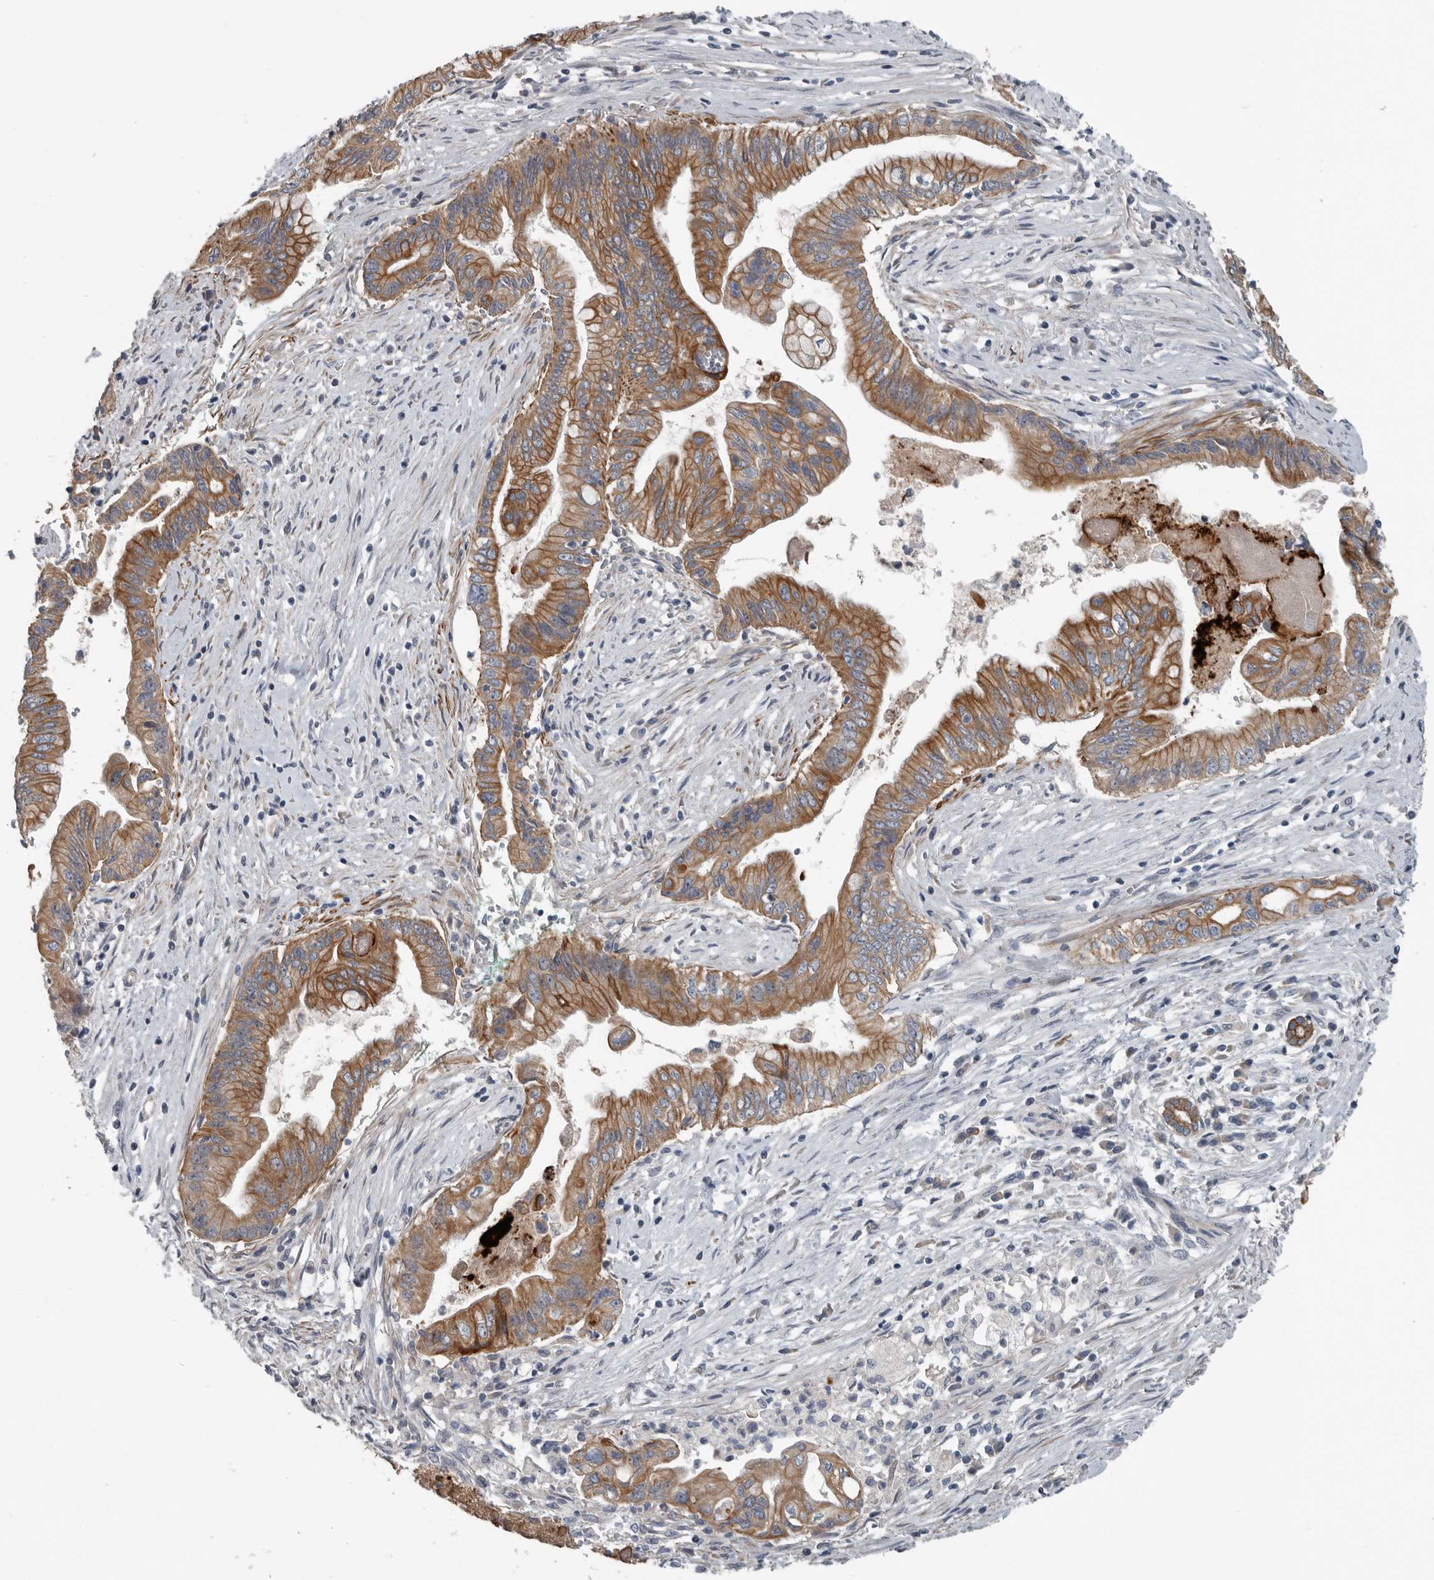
{"staining": {"intensity": "moderate", "quantity": ">75%", "location": "cytoplasmic/membranous"}, "tissue": "pancreatic cancer", "cell_type": "Tumor cells", "image_type": "cancer", "snomed": [{"axis": "morphology", "description": "Adenocarcinoma, NOS"}, {"axis": "topography", "description": "Pancreas"}], "caption": "Protein positivity by immunohistochemistry shows moderate cytoplasmic/membranous positivity in about >75% of tumor cells in adenocarcinoma (pancreatic).", "gene": "DPY19L4", "patient": {"sex": "male", "age": 78}}